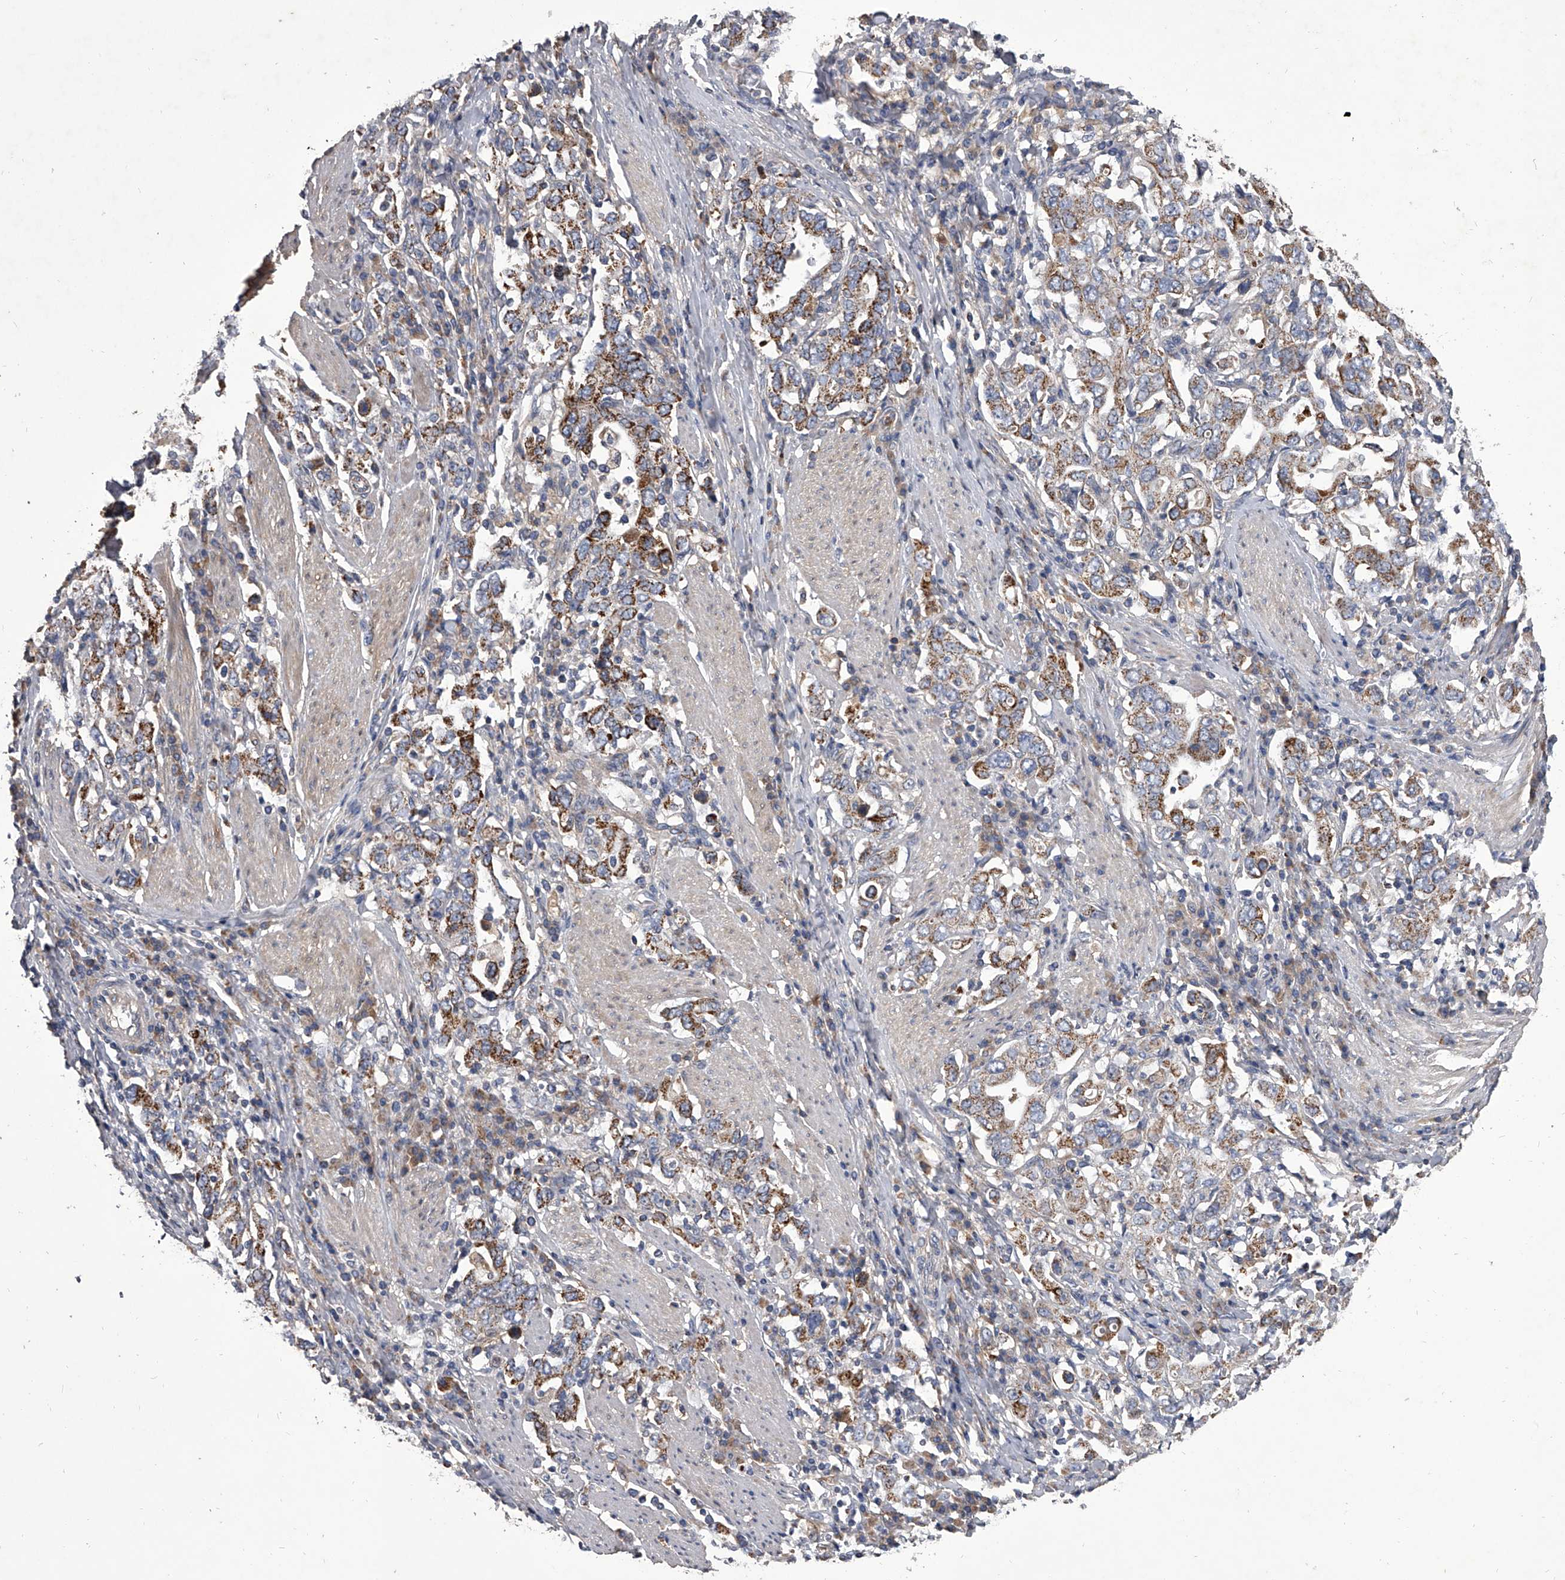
{"staining": {"intensity": "moderate", "quantity": ">75%", "location": "cytoplasmic/membranous"}, "tissue": "stomach cancer", "cell_type": "Tumor cells", "image_type": "cancer", "snomed": [{"axis": "morphology", "description": "Adenocarcinoma, NOS"}, {"axis": "topography", "description": "Stomach, upper"}], "caption": "Human stomach cancer (adenocarcinoma) stained for a protein (brown) displays moderate cytoplasmic/membranous positive staining in about >75% of tumor cells.", "gene": "NRP1", "patient": {"sex": "male", "age": 62}}